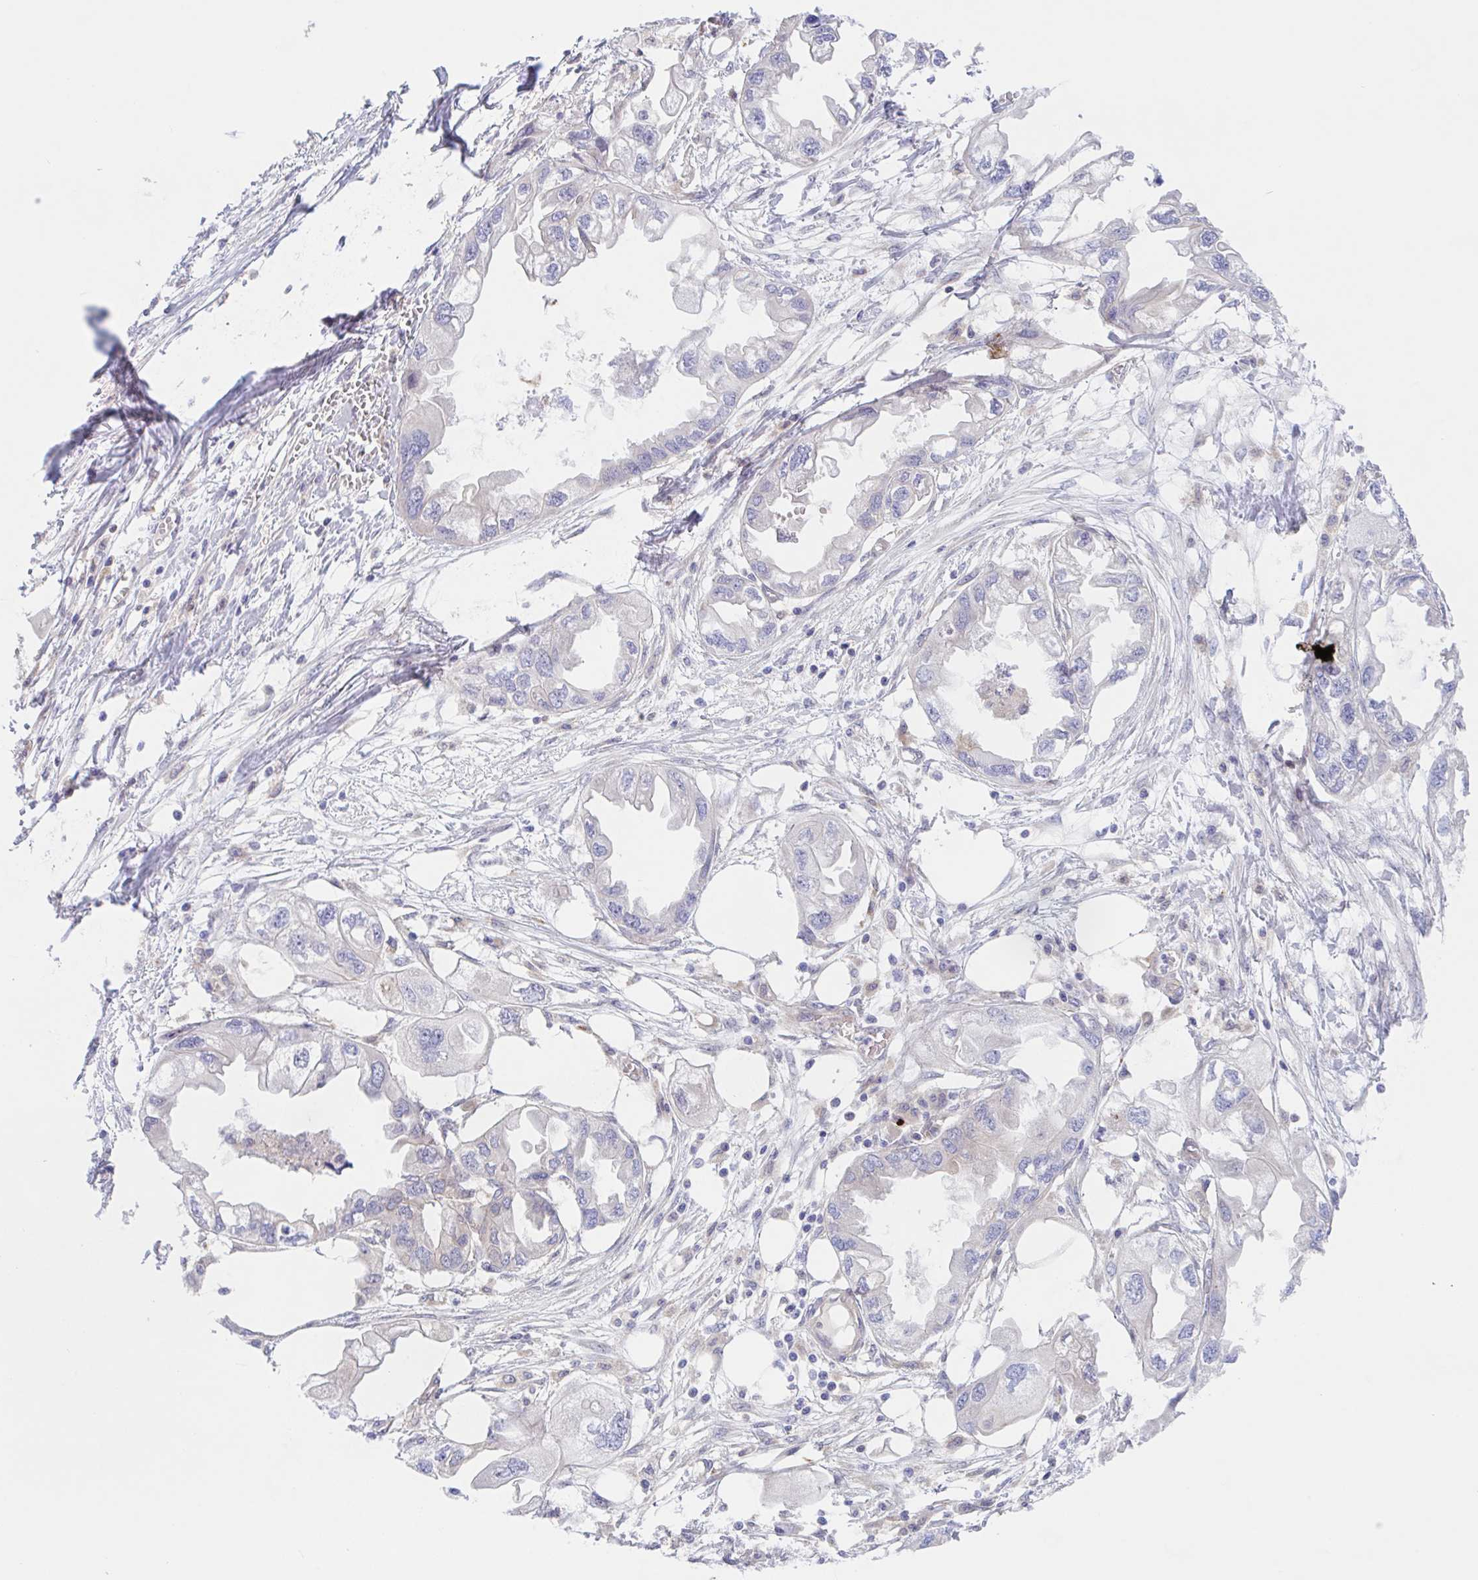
{"staining": {"intensity": "weak", "quantity": "<25%", "location": "cytoplasmic/membranous"}, "tissue": "endometrial cancer", "cell_type": "Tumor cells", "image_type": "cancer", "snomed": [{"axis": "morphology", "description": "Adenocarcinoma, NOS"}, {"axis": "morphology", "description": "Adenocarcinoma, metastatic, NOS"}, {"axis": "topography", "description": "Adipose tissue"}, {"axis": "topography", "description": "Endometrium"}], "caption": "Immunohistochemistry (IHC) of human adenocarcinoma (endometrial) displays no staining in tumor cells.", "gene": "TMEM86A", "patient": {"sex": "female", "age": 67}}